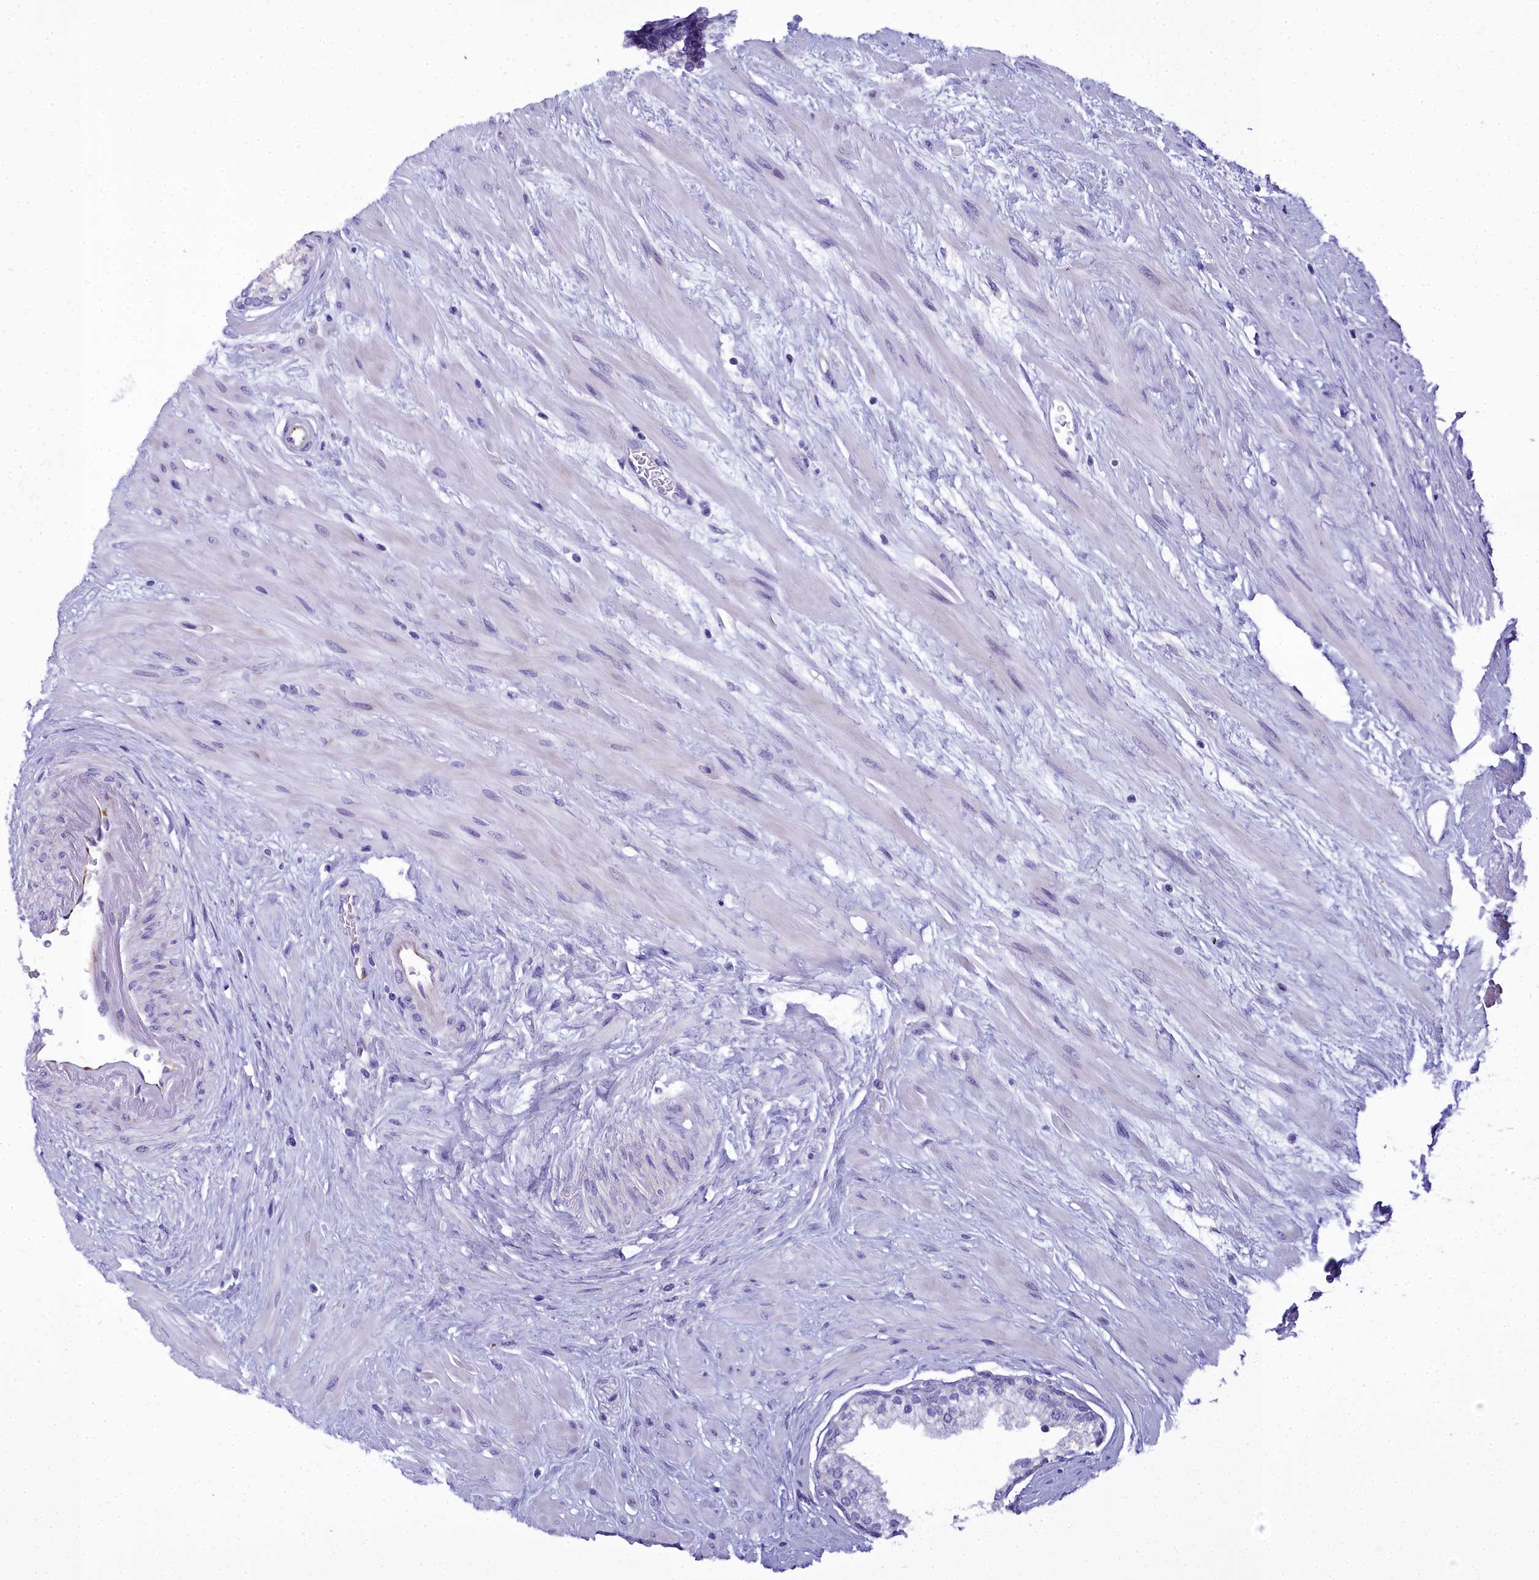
{"staining": {"intensity": "negative", "quantity": "none", "location": "none"}, "tissue": "prostate", "cell_type": "Glandular cells", "image_type": "normal", "snomed": [{"axis": "morphology", "description": "Normal tissue, NOS"}, {"axis": "topography", "description": "Prostate"}], "caption": "Immunohistochemistry of normal human prostate displays no positivity in glandular cells.", "gene": "TIMM22", "patient": {"sex": "male", "age": 57}}